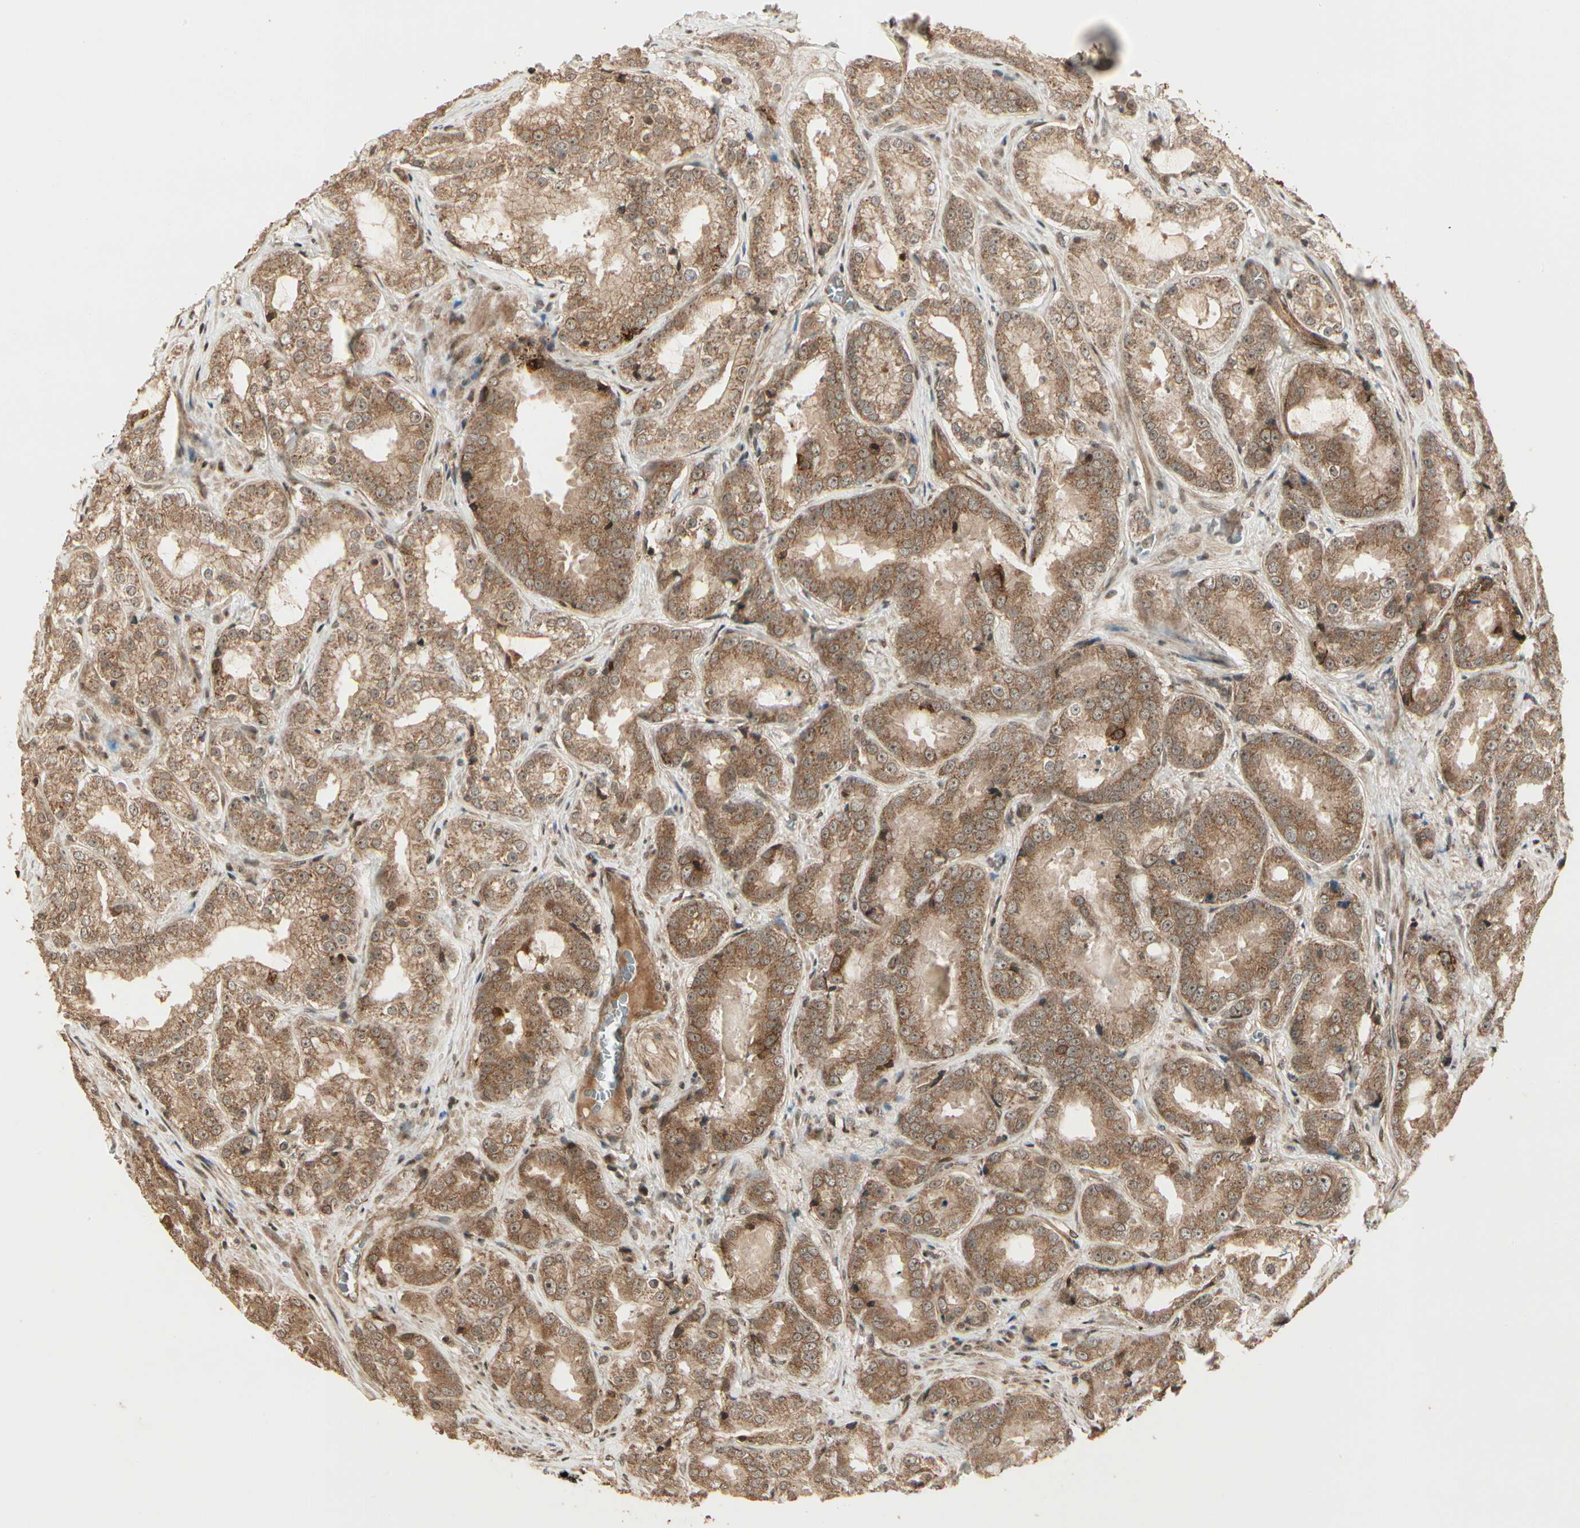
{"staining": {"intensity": "moderate", "quantity": ">75%", "location": "cytoplasmic/membranous"}, "tissue": "prostate cancer", "cell_type": "Tumor cells", "image_type": "cancer", "snomed": [{"axis": "morphology", "description": "Adenocarcinoma, High grade"}, {"axis": "topography", "description": "Prostate"}], "caption": "Prostate high-grade adenocarcinoma stained with DAB immunohistochemistry (IHC) demonstrates medium levels of moderate cytoplasmic/membranous staining in about >75% of tumor cells.", "gene": "GLUL", "patient": {"sex": "male", "age": 73}}